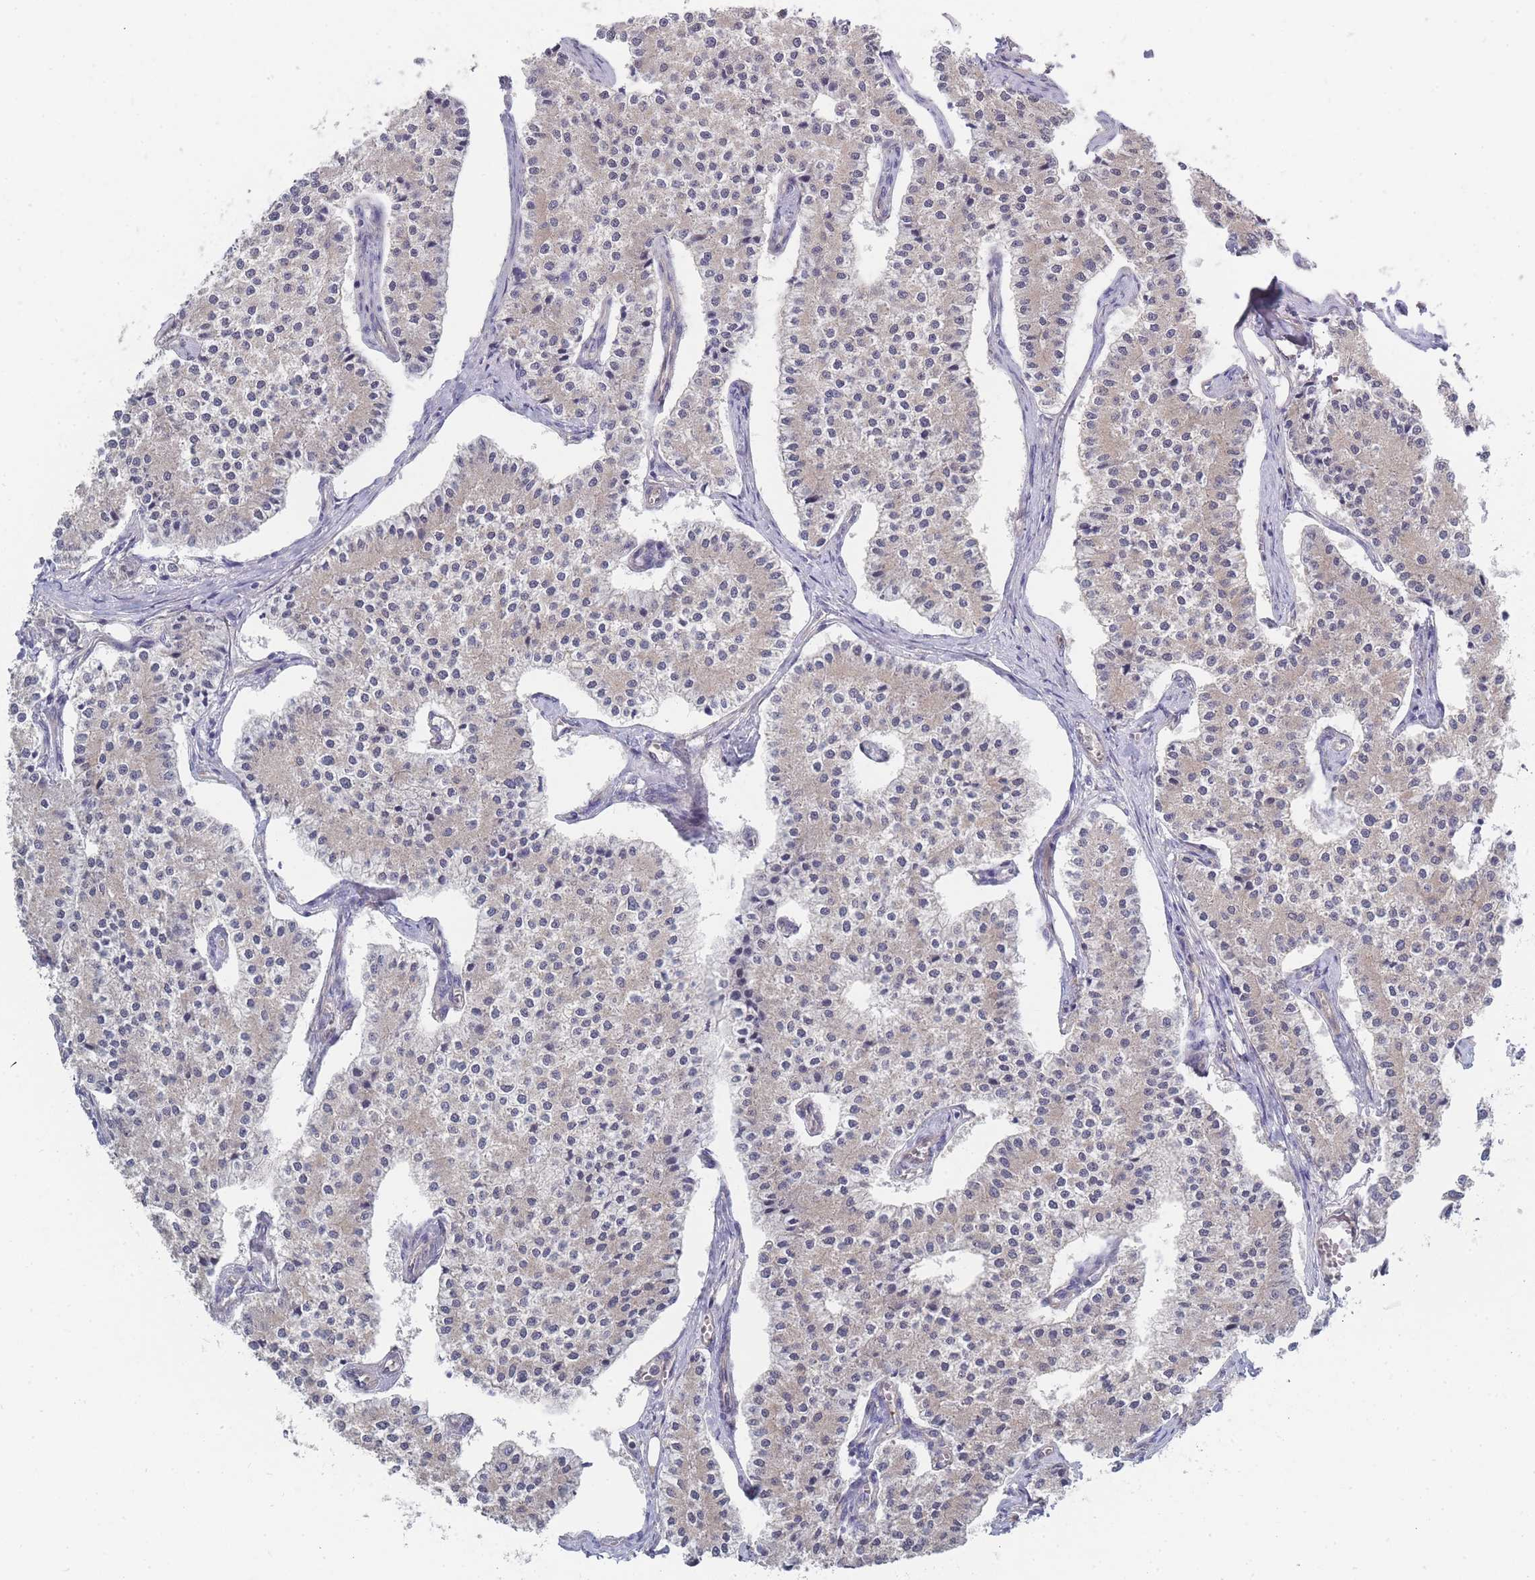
{"staining": {"intensity": "moderate", "quantity": "25%-75%", "location": "cytoplasmic/membranous"}, "tissue": "carcinoid", "cell_type": "Tumor cells", "image_type": "cancer", "snomed": [{"axis": "morphology", "description": "Carcinoid, malignant, NOS"}, {"axis": "topography", "description": "Colon"}], "caption": "Tumor cells demonstrate medium levels of moderate cytoplasmic/membranous staining in approximately 25%-75% of cells in human malignant carcinoid.", "gene": "NUB1", "patient": {"sex": "female", "age": 52}}